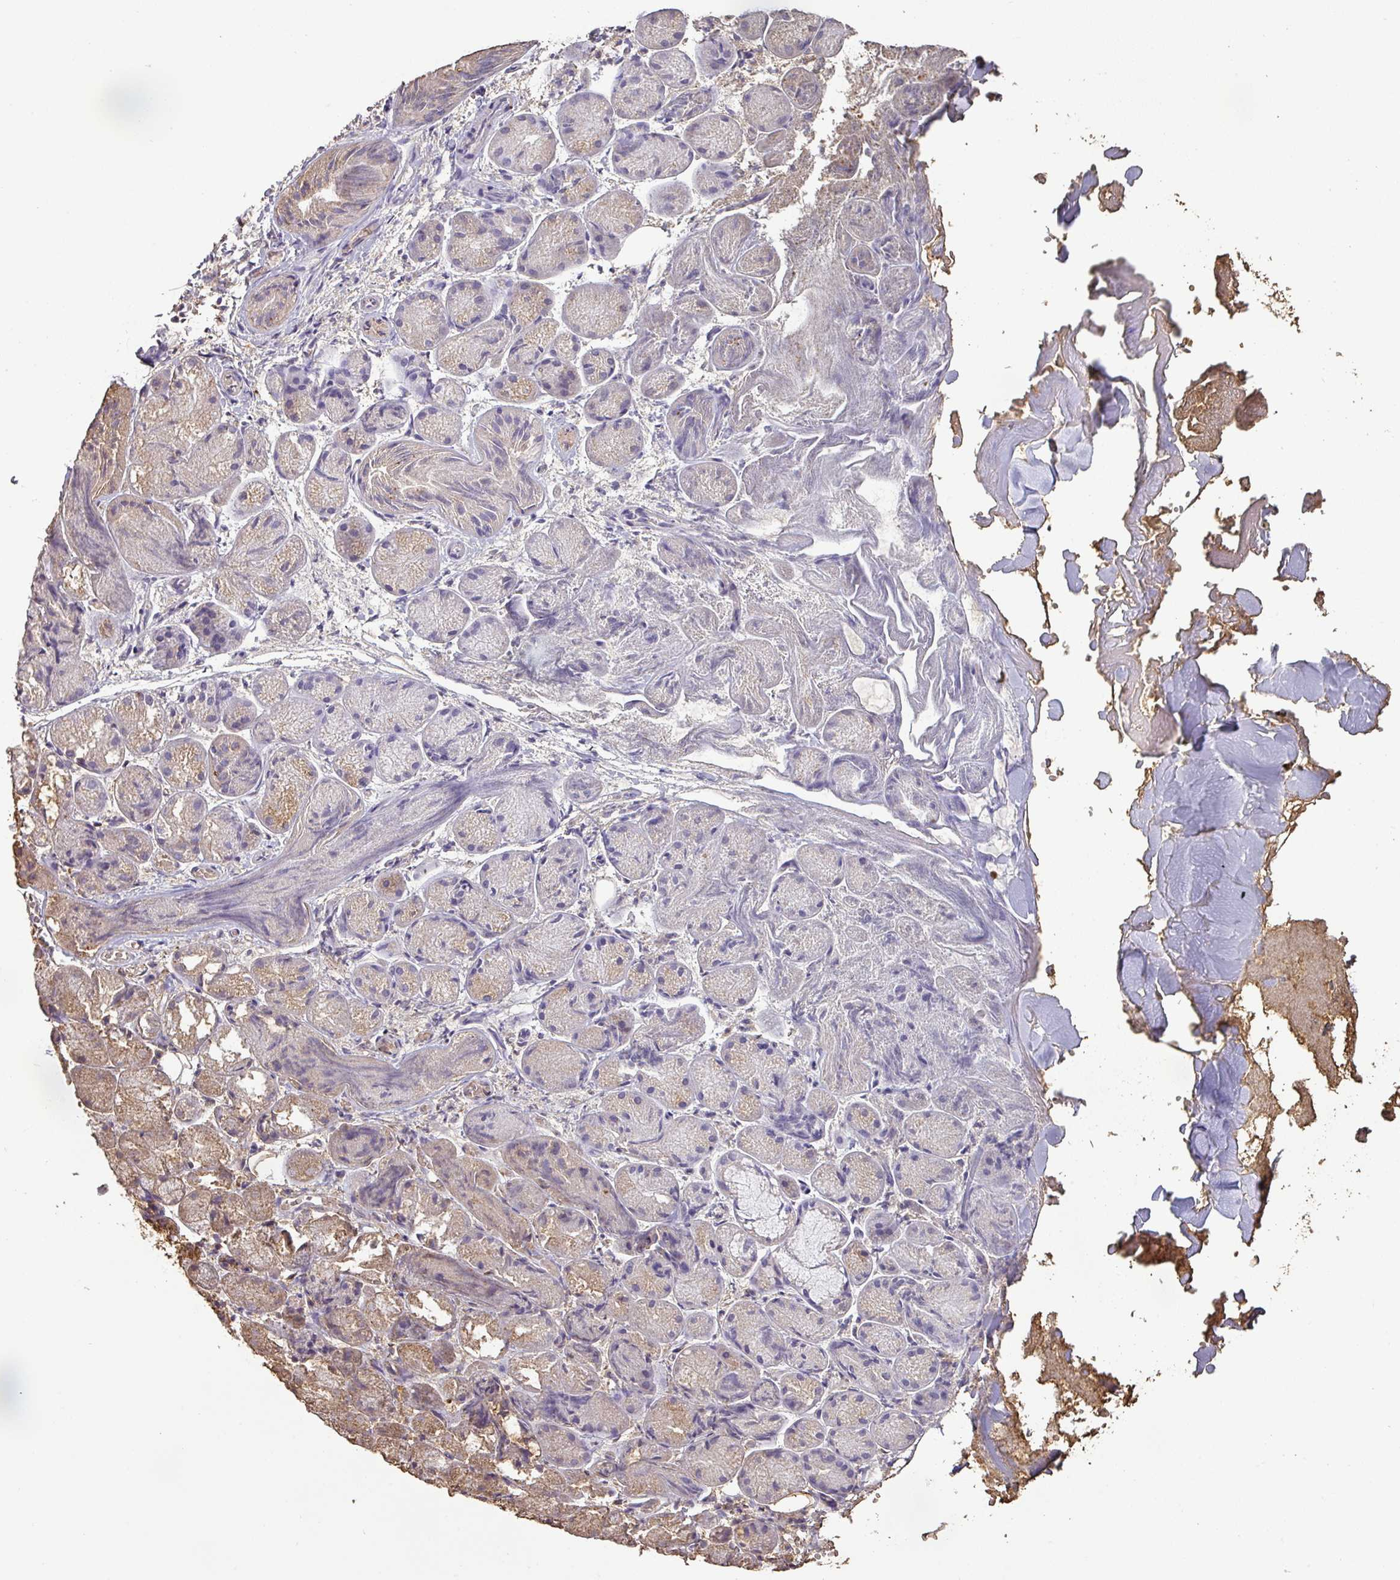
{"staining": {"intensity": "moderate", "quantity": "25%-75%", "location": "cytoplasmic/membranous"}, "tissue": "salivary gland", "cell_type": "Glandular cells", "image_type": "normal", "snomed": [{"axis": "morphology", "description": "Normal tissue, NOS"}, {"axis": "topography", "description": "Salivary gland"}], "caption": "Immunohistochemistry of benign salivary gland demonstrates medium levels of moderate cytoplasmic/membranous expression in approximately 25%-75% of glandular cells.", "gene": "ATAT1", "patient": {"sex": "female", "age": 24}}